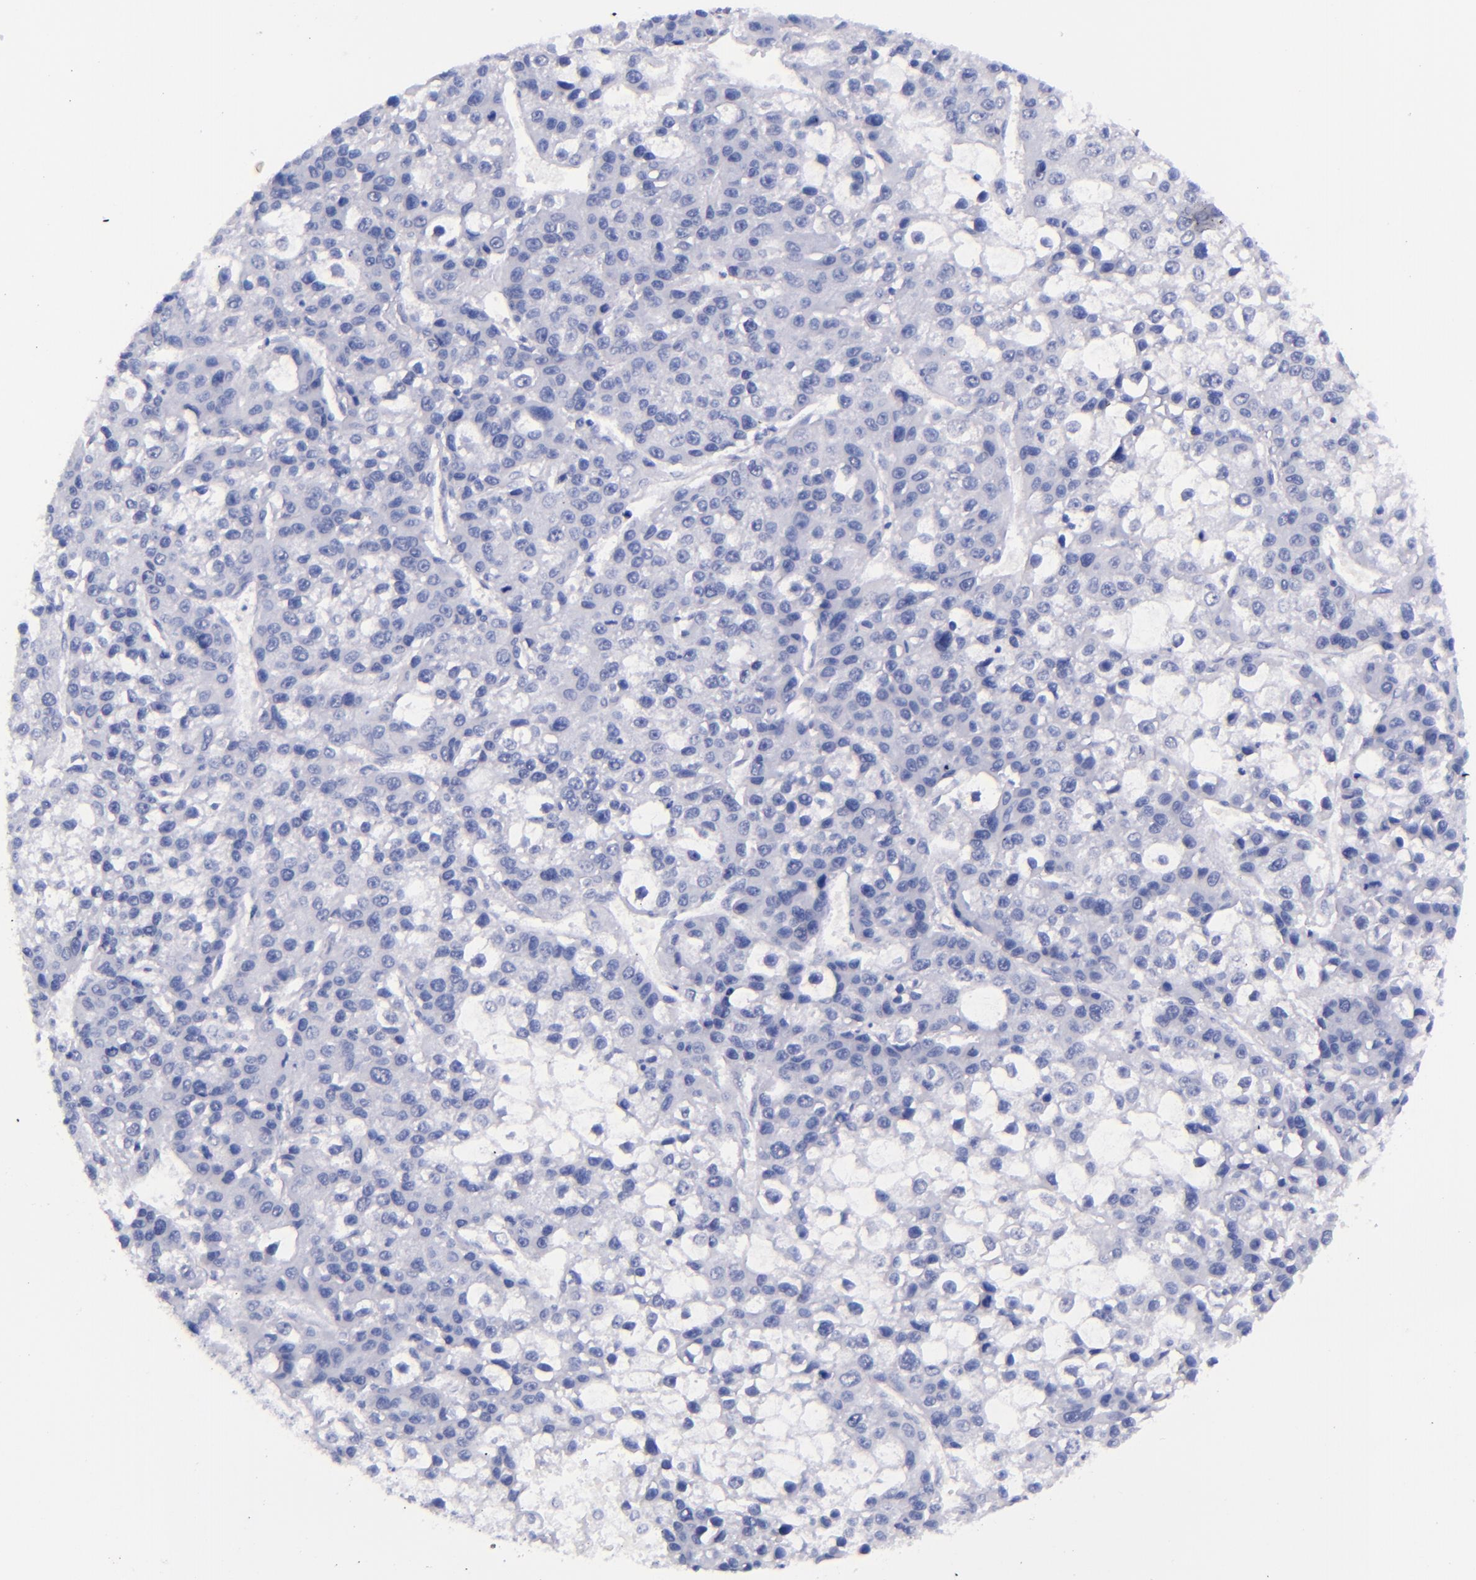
{"staining": {"intensity": "negative", "quantity": "none", "location": "none"}, "tissue": "liver cancer", "cell_type": "Tumor cells", "image_type": "cancer", "snomed": [{"axis": "morphology", "description": "Carcinoma, Hepatocellular, NOS"}, {"axis": "topography", "description": "Liver"}], "caption": "Immunohistochemistry (IHC) of liver hepatocellular carcinoma displays no expression in tumor cells.", "gene": "SFTPB", "patient": {"sex": "female", "age": 66}}